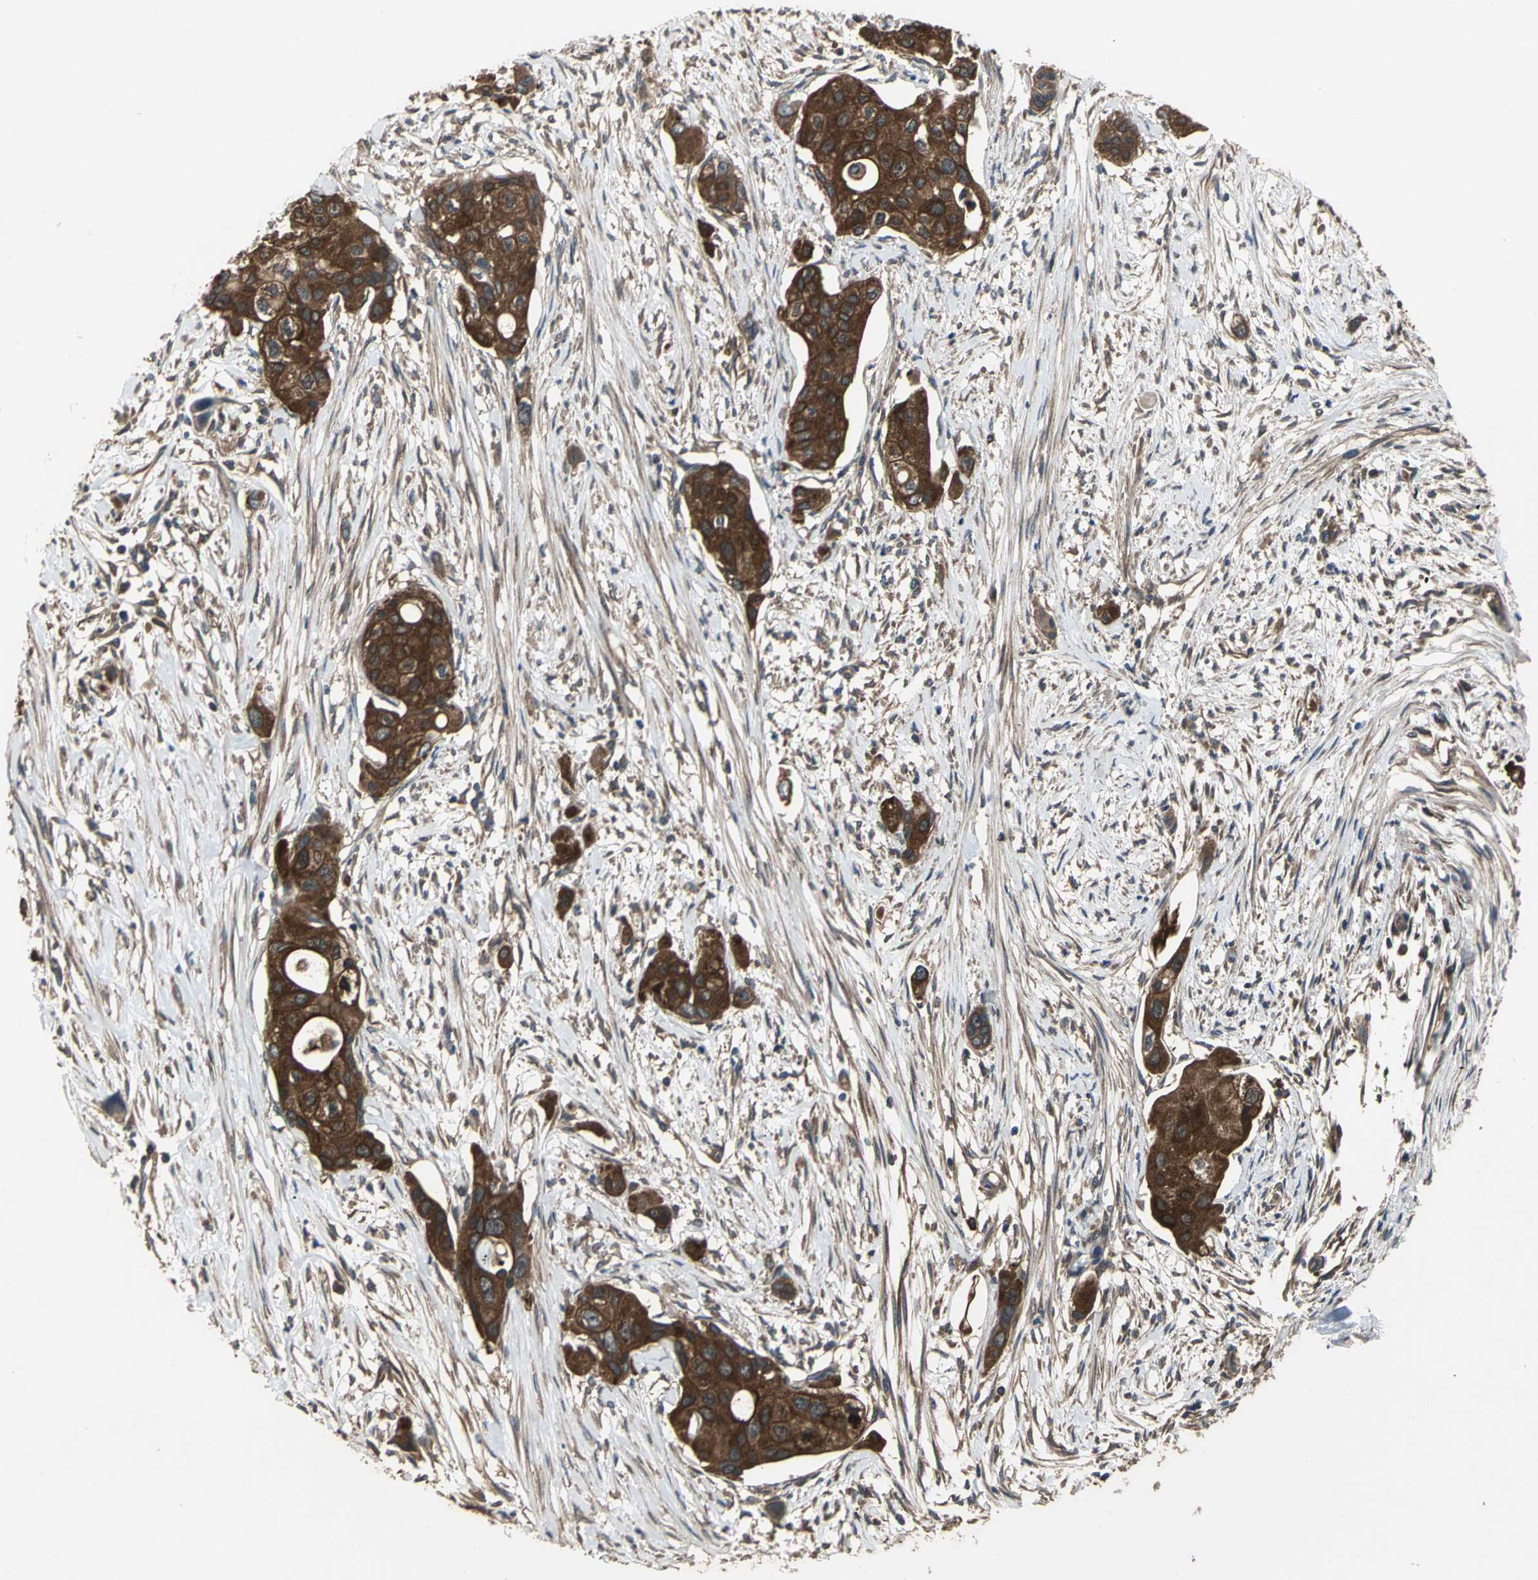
{"staining": {"intensity": "strong", "quantity": ">75%", "location": "cytoplasmic/membranous"}, "tissue": "pancreatic cancer", "cell_type": "Tumor cells", "image_type": "cancer", "snomed": [{"axis": "morphology", "description": "Adenocarcinoma, NOS"}, {"axis": "topography", "description": "Pancreas"}], "caption": "Immunohistochemistry (IHC) (DAB (3,3'-diaminobenzidine)) staining of pancreatic cancer (adenocarcinoma) reveals strong cytoplasmic/membranous protein expression in approximately >75% of tumor cells. (brown staining indicates protein expression, while blue staining denotes nuclei).", "gene": "CAPN1", "patient": {"sex": "female", "age": 60}}